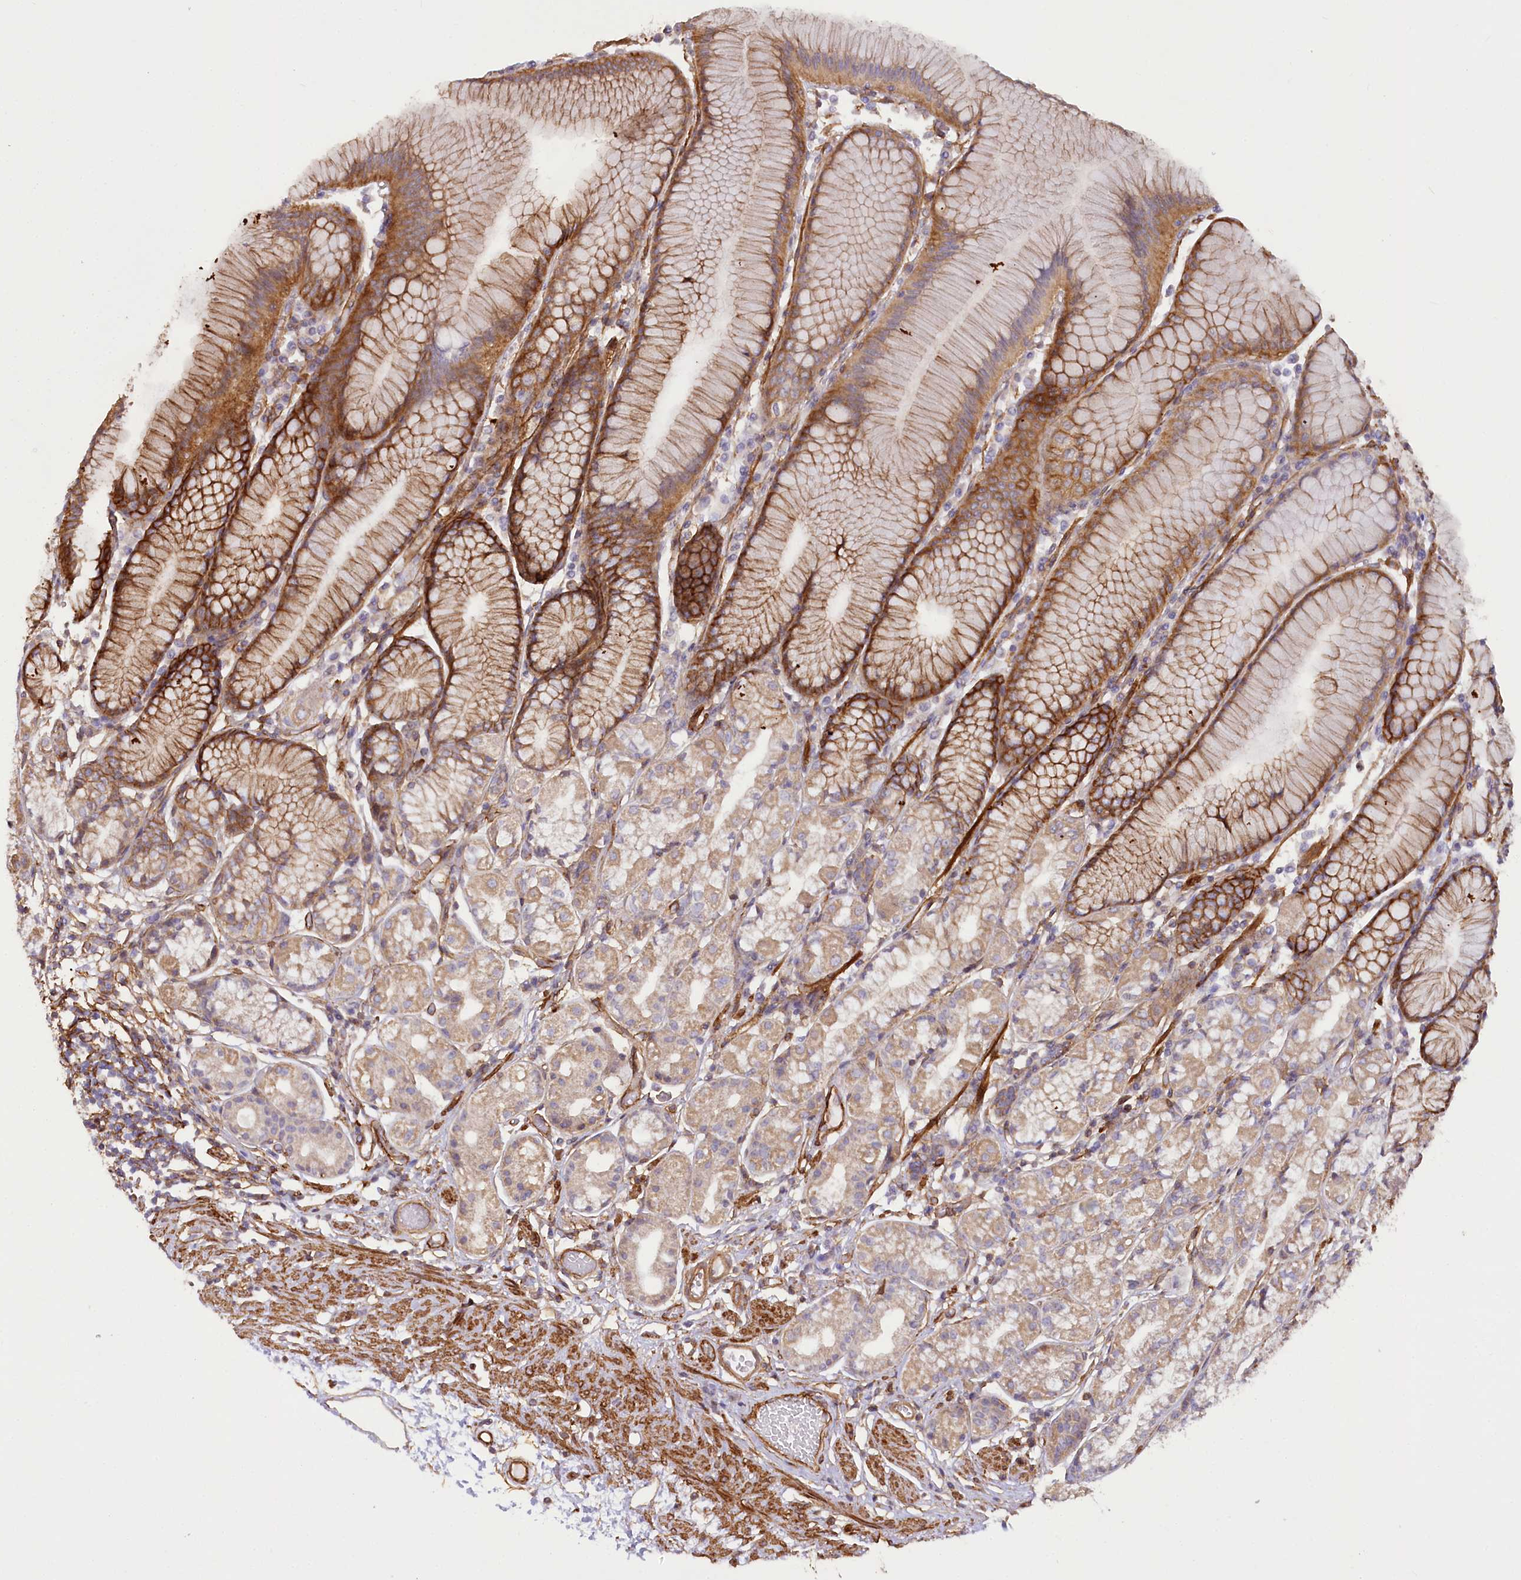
{"staining": {"intensity": "strong", "quantity": "25%-75%", "location": "cytoplasmic/membranous"}, "tissue": "stomach", "cell_type": "Glandular cells", "image_type": "normal", "snomed": [{"axis": "morphology", "description": "Normal tissue, NOS"}, {"axis": "topography", "description": "Stomach"}], "caption": "DAB (3,3'-diaminobenzidine) immunohistochemical staining of benign human stomach shows strong cytoplasmic/membranous protein expression in approximately 25%-75% of glandular cells. (DAB = brown stain, brightfield microscopy at high magnification).", "gene": "SYNPO2", "patient": {"sex": "female", "age": 57}}